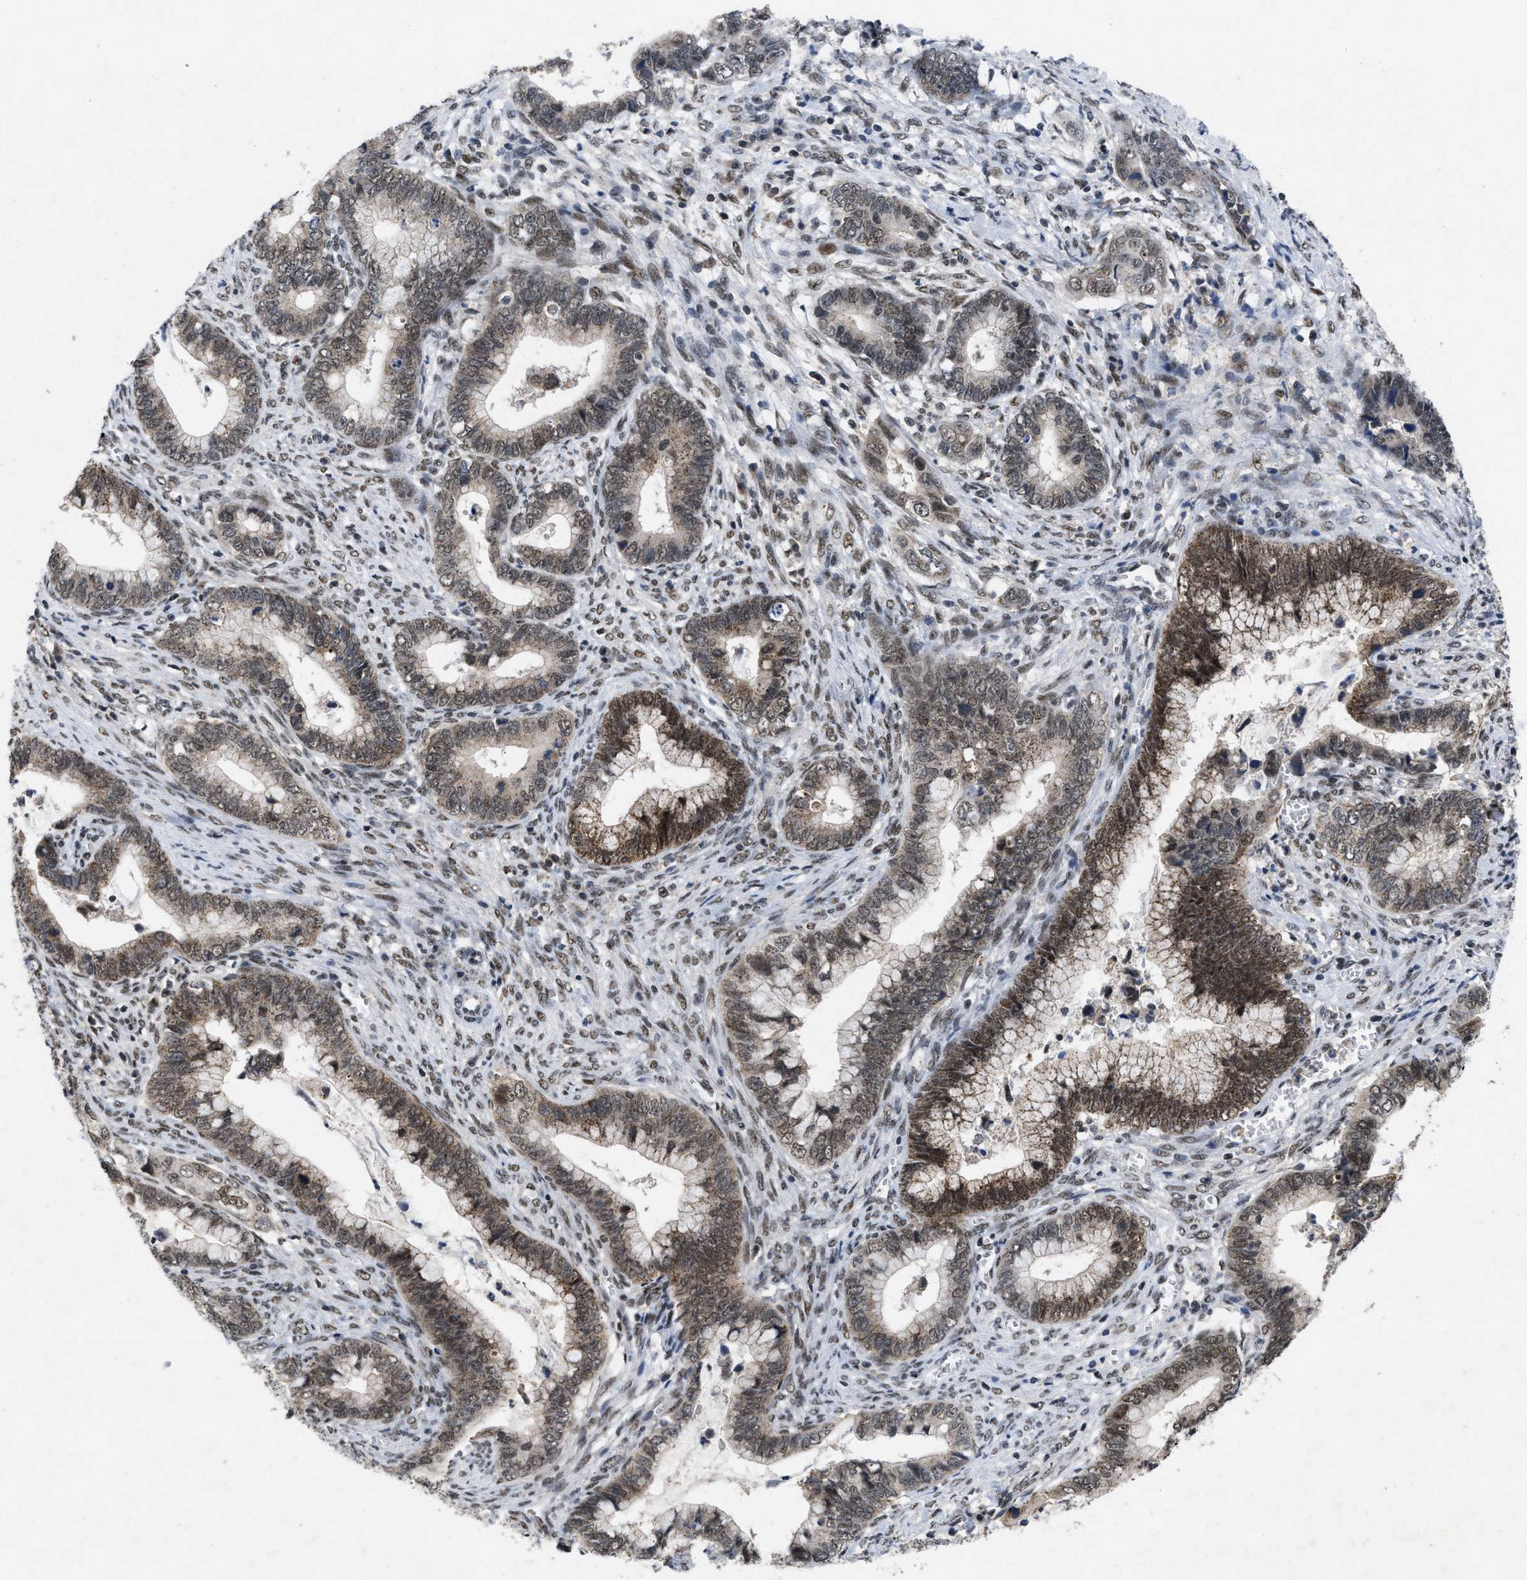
{"staining": {"intensity": "weak", "quantity": "25%-75%", "location": "nuclear"}, "tissue": "cervical cancer", "cell_type": "Tumor cells", "image_type": "cancer", "snomed": [{"axis": "morphology", "description": "Adenocarcinoma, NOS"}, {"axis": "topography", "description": "Cervix"}], "caption": "The micrograph reveals a brown stain indicating the presence of a protein in the nuclear of tumor cells in adenocarcinoma (cervical).", "gene": "ZNF346", "patient": {"sex": "female", "age": 44}}